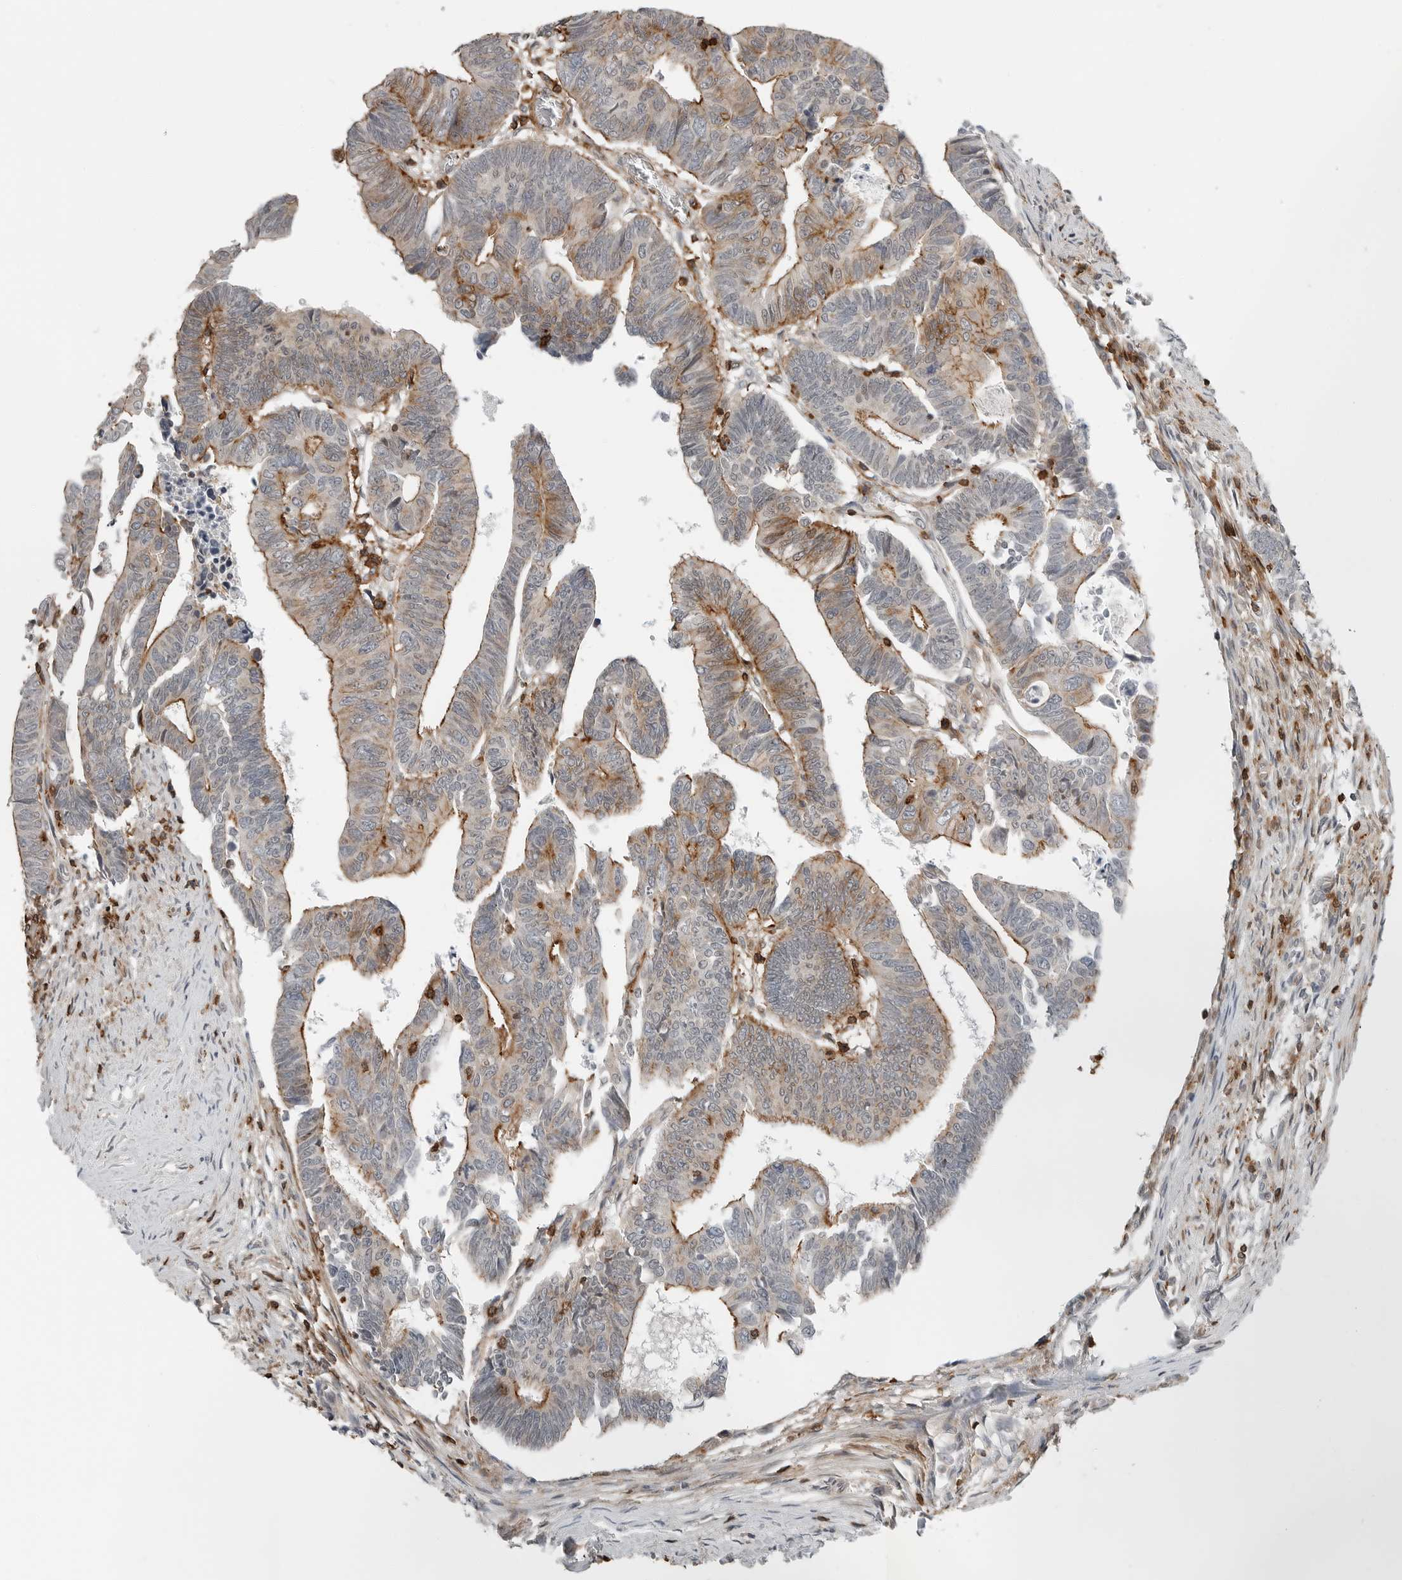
{"staining": {"intensity": "moderate", "quantity": ">75%", "location": "cytoplasmic/membranous"}, "tissue": "colorectal cancer", "cell_type": "Tumor cells", "image_type": "cancer", "snomed": [{"axis": "morphology", "description": "Adenocarcinoma, NOS"}, {"axis": "topography", "description": "Rectum"}], "caption": "Human colorectal cancer stained for a protein (brown) shows moderate cytoplasmic/membranous positive positivity in about >75% of tumor cells.", "gene": "LEFTY2", "patient": {"sex": "female", "age": 65}}